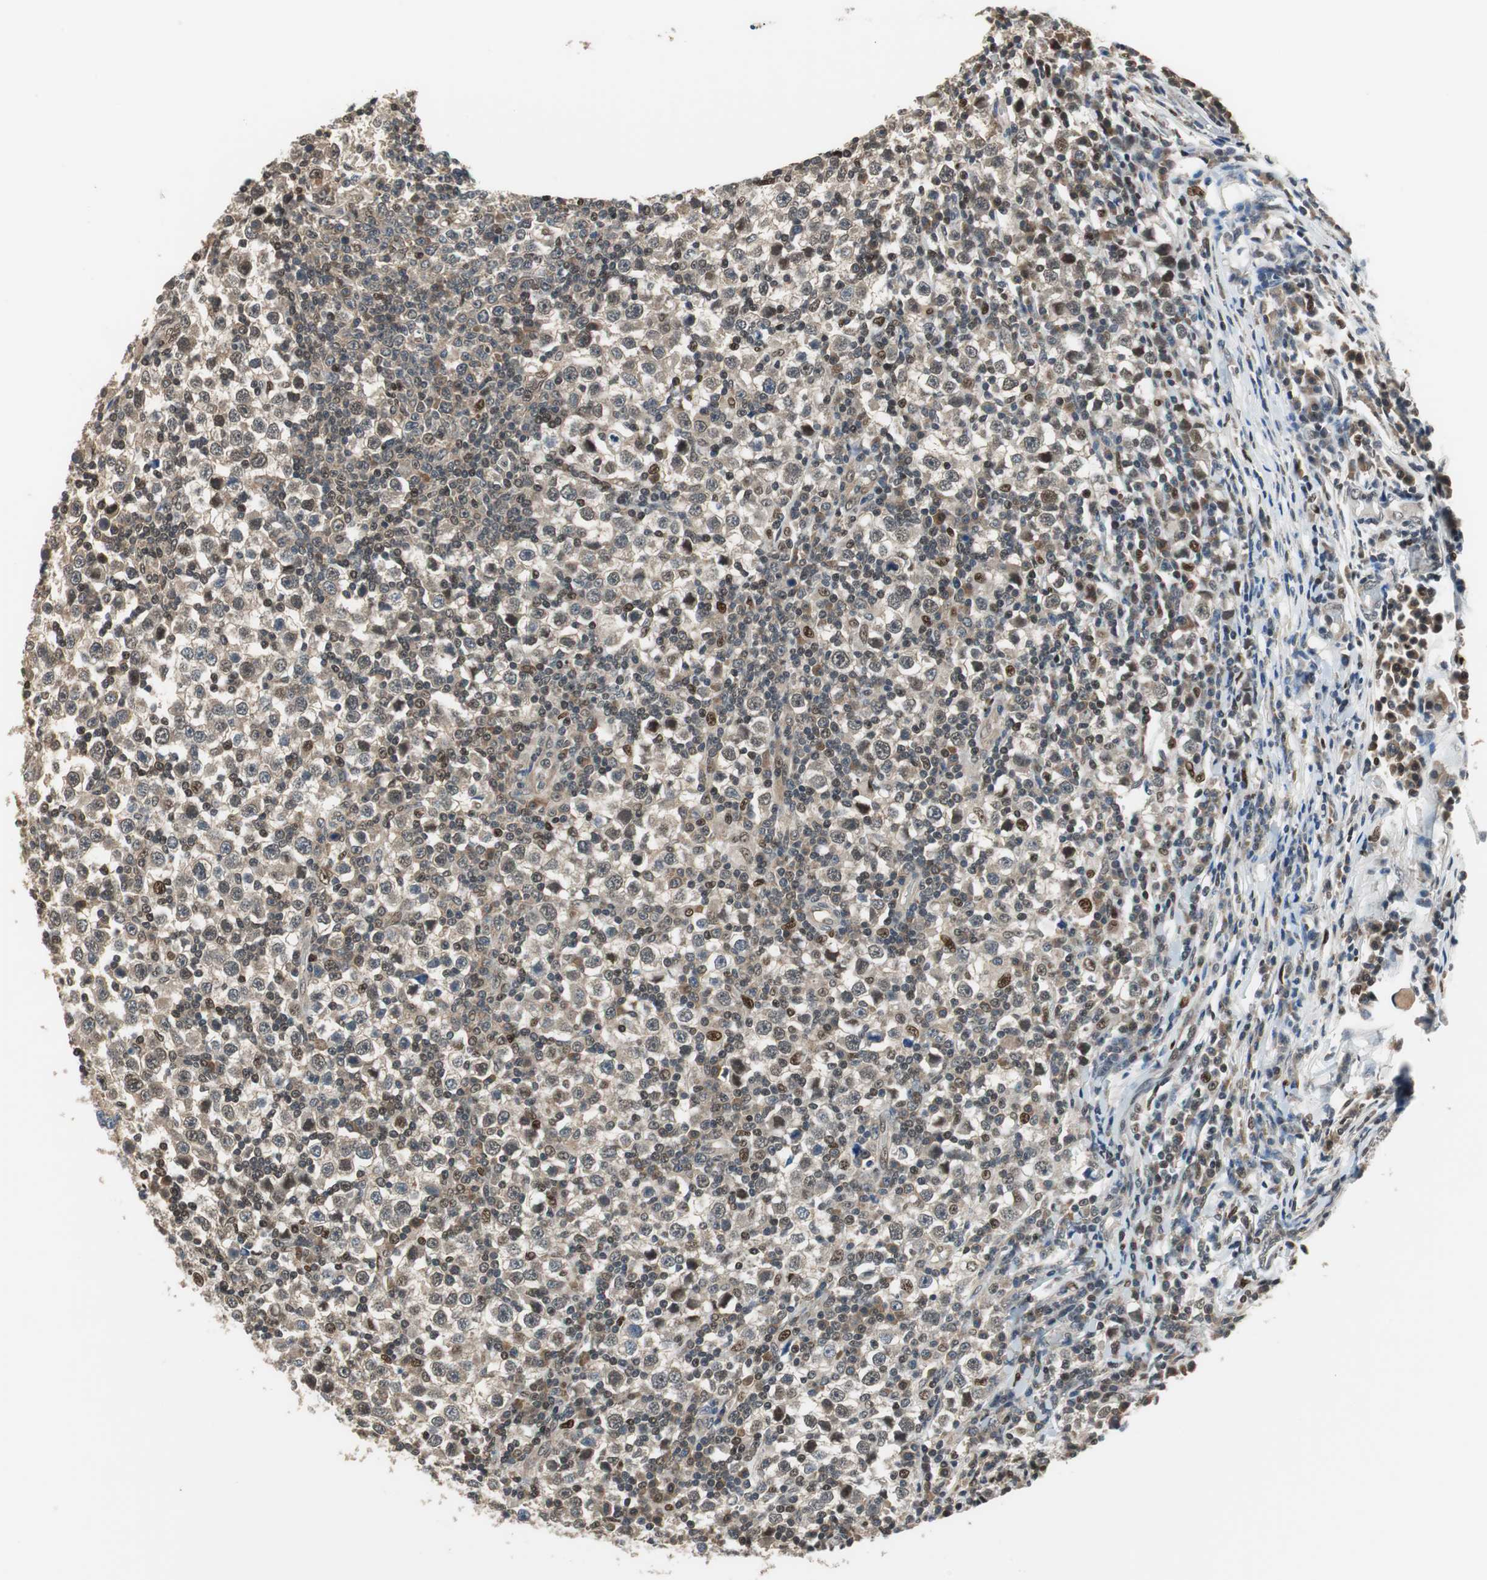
{"staining": {"intensity": "moderate", "quantity": "<25%", "location": "nuclear"}, "tissue": "testis cancer", "cell_type": "Tumor cells", "image_type": "cancer", "snomed": [{"axis": "morphology", "description": "Seminoma, NOS"}, {"axis": "topography", "description": "Testis"}], "caption": "Moderate nuclear expression for a protein is appreciated in about <25% of tumor cells of testis cancer (seminoma) using IHC.", "gene": "MAFB", "patient": {"sex": "male", "age": 65}}